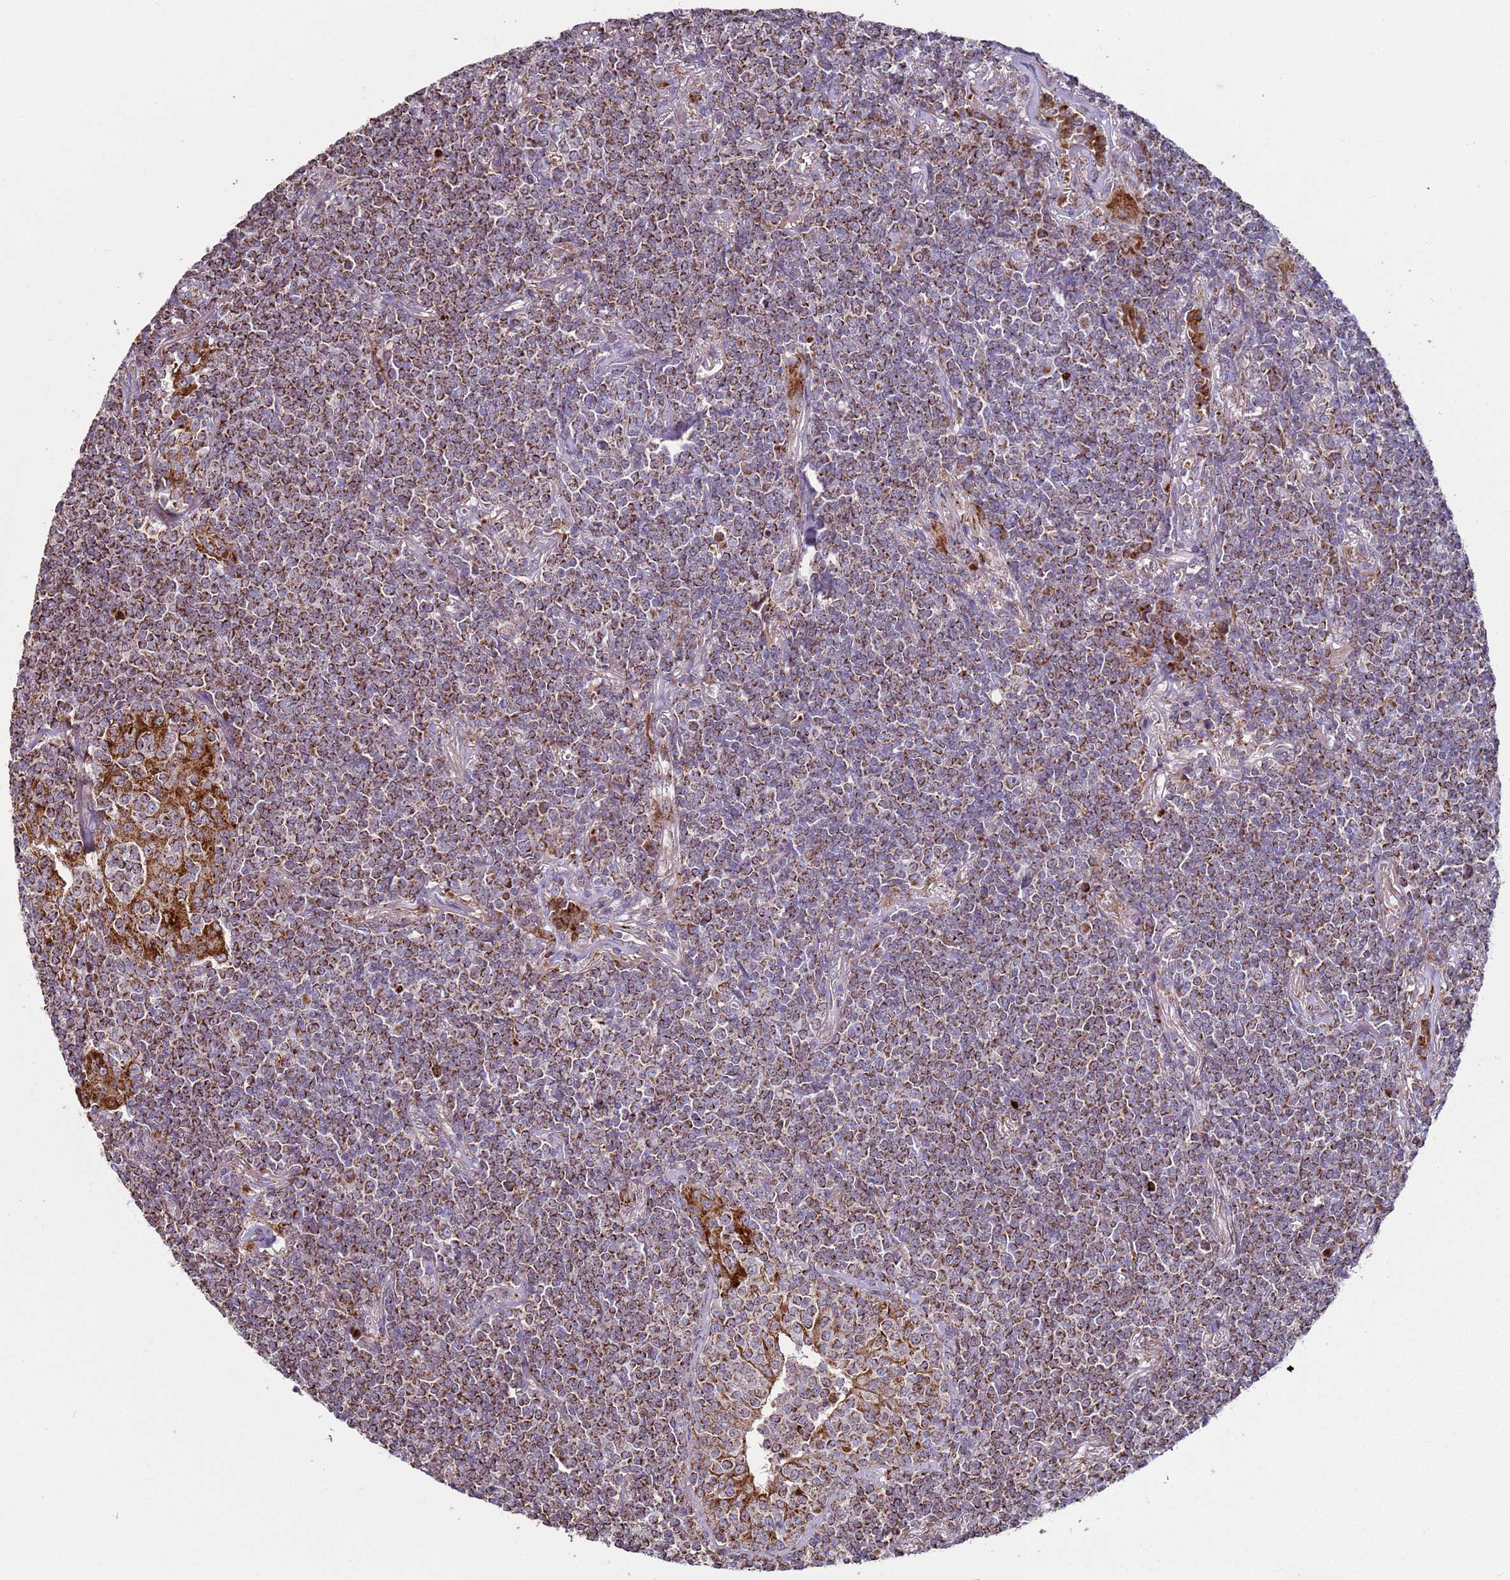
{"staining": {"intensity": "strong", "quantity": ">75%", "location": "cytoplasmic/membranous"}, "tissue": "lymphoma", "cell_type": "Tumor cells", "image_type": "cancer", "snomed": [{"axis": "morphology", "description": "Malignant lymphoma, non-Hodgkin's type, Low grade"}, {"axis": "topography", "description": "Lung"}], "caption": "Brown immunohistochemical staining in lymphoma displays strong cytoplasmic/membranous expression in about >75% of tumor cells.", "gene": "FBXO33", "patient": {"sex": "female", "age": 71}}